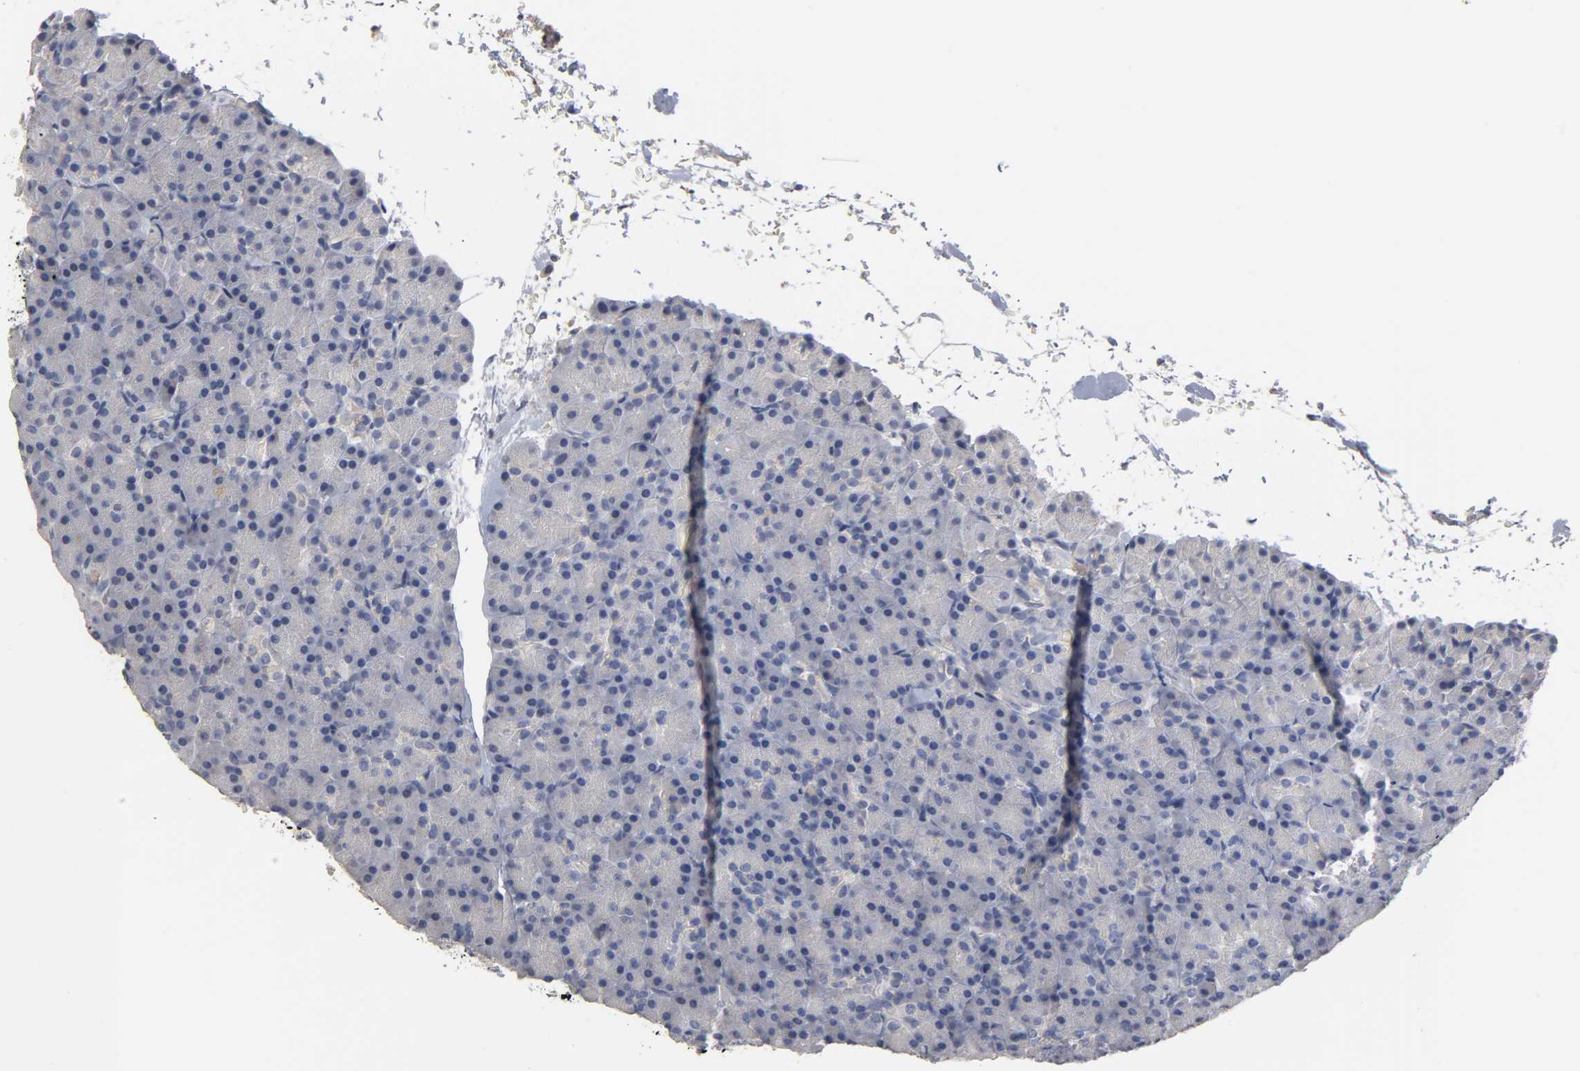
{"staining": {"intensity": "negative", "quantity": "none", "location": "none"}, "tissue": "pancreas", "cell_type": "Exocrine glandular cells", "image_type": "normal", "snomed": [{"axis": "morphology", "description": "Normal tissue, NOS"}, {"axis": "topography", "description": "Pancreas"}], "caption": "The immunohistochemistry histopathology image has no significant positivity in exocrine glandular cells of pancreas. Nuclei are stained in blue.", "gene": "OVOL1", "patient": {"sex": "female", "age": 43}}